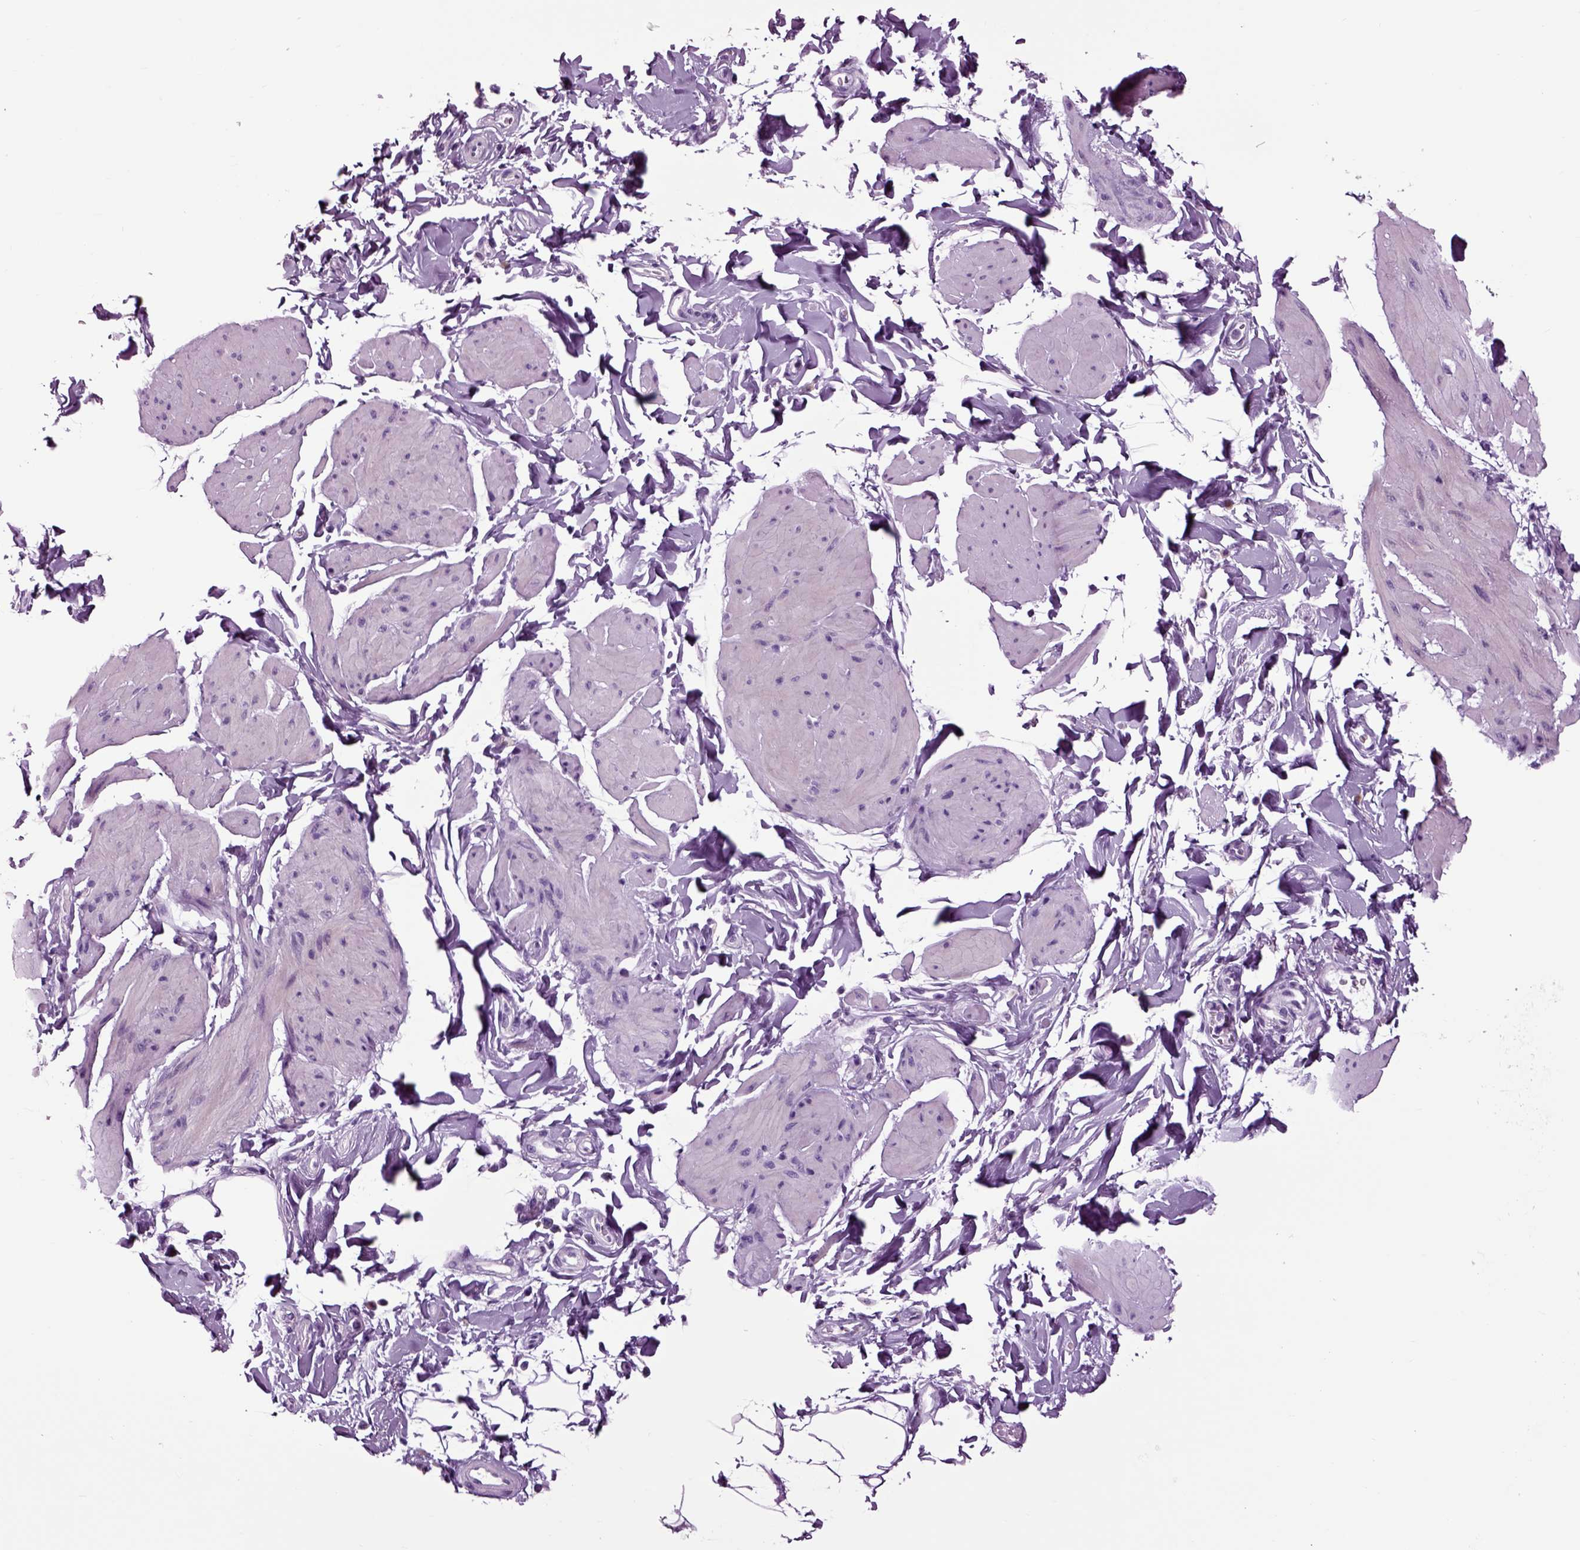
{"staining": {"intensity": "negative", "quantity": "none", "location": "none"}, "tissue": "smooth muscle", "cell_type": "Smooth muscle cells", "image_type": "normal", "snomed": [{"axis": "morphology", "description": "Normal tissue, NOS"}, {"axis": "topography", "description": "Adipose tissue"}, {"axis": "topography", "description": "Smooth muscle"}, {"axis": "topography", "description": "Peripheral nerve tissue"}], "caption": "The image displays no significant positivity in smooth muscle cells of smooth muscle. (DAB (3,3'-diaminobenzidine) immunohistochemistry with hematoxylin counter stain).", "gene": "ARHGAP11A", "patient": {"sex": "male", "age": 83}}